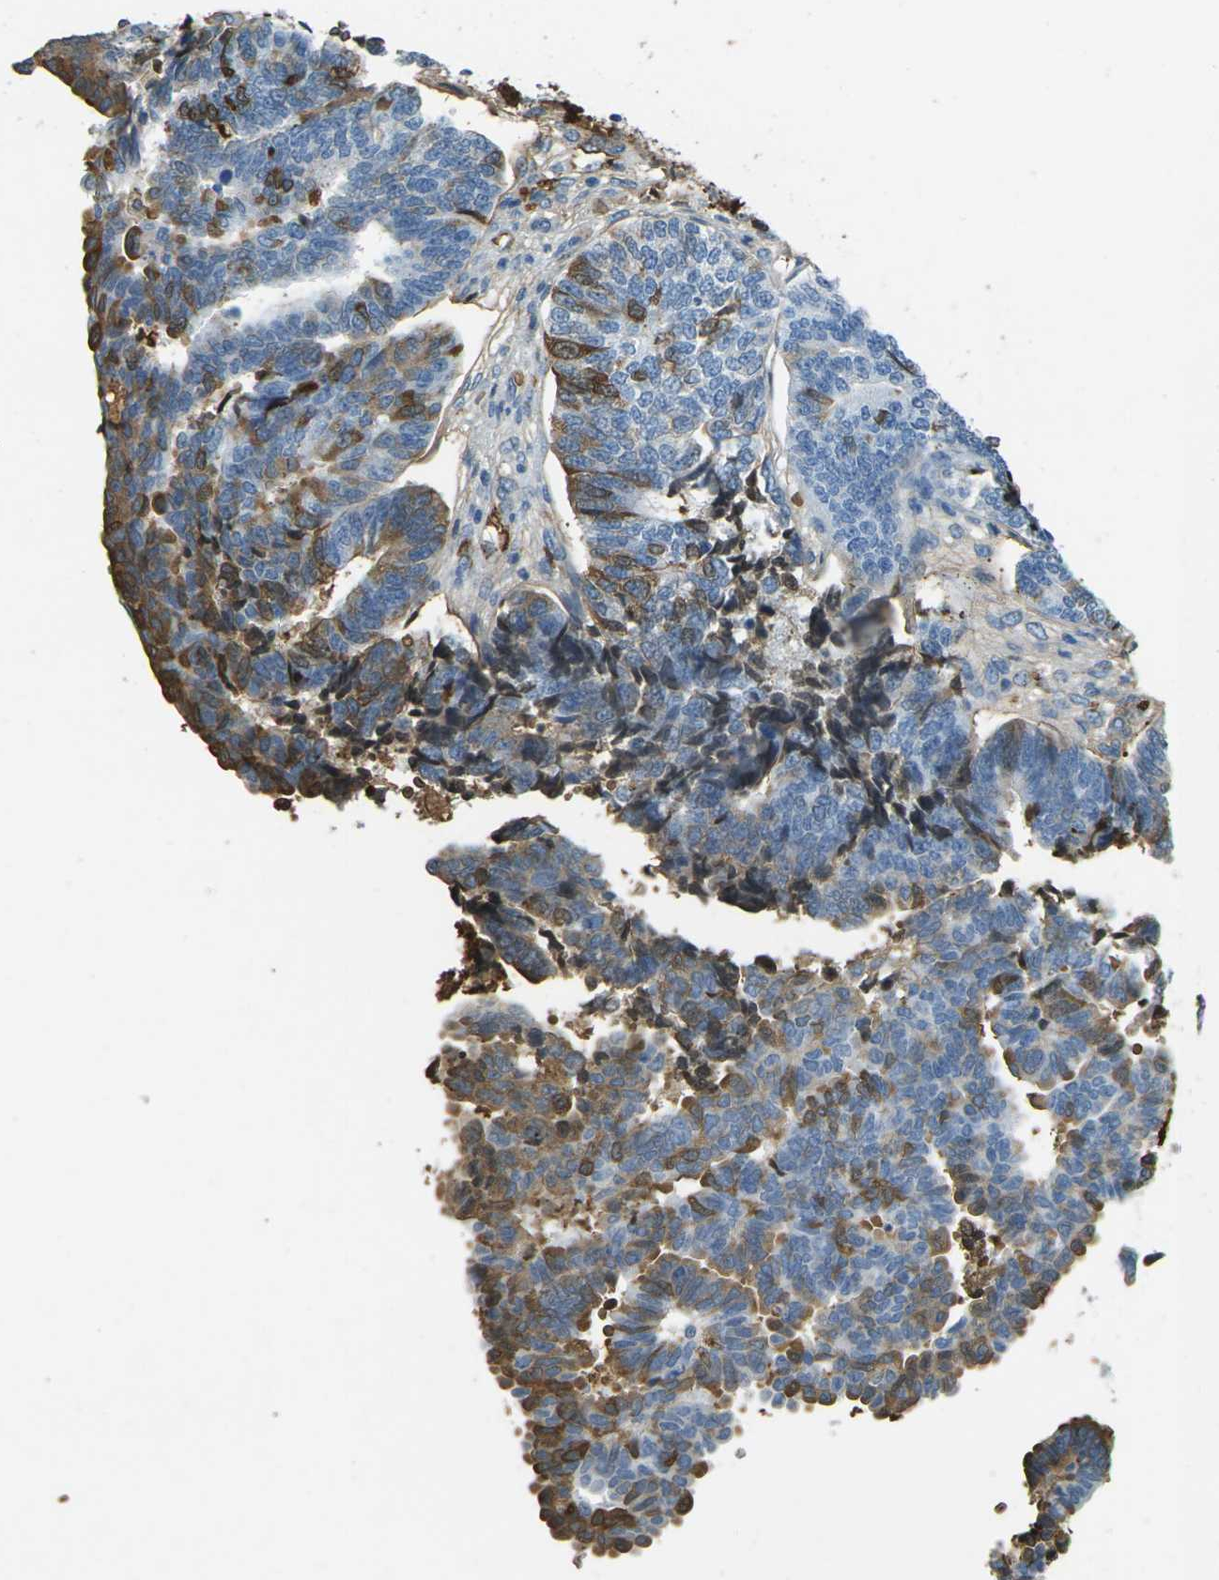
{"staining": {"intensity": "moderate", "quantity": "<25%", "location": "cytoplasmic/membranous"}, "tissue": "endometrial cancer", "cell_type": "Tumor cells", "image_type": "cancer", "snomed": [{"axis": "morphology", "description": "Adenocarcinoma, NOS"}, {"axis": "topography", "description": "Endometrium"}], "caption": "Approximately <25% of tumor cells in endometrial adenocarcinoma show moderate cytoplasmic/membranous protein expression as visualized by brown immunohistochemical staining.", "gene": "HBB", "patient": {"sex": "female", "age": 70}}